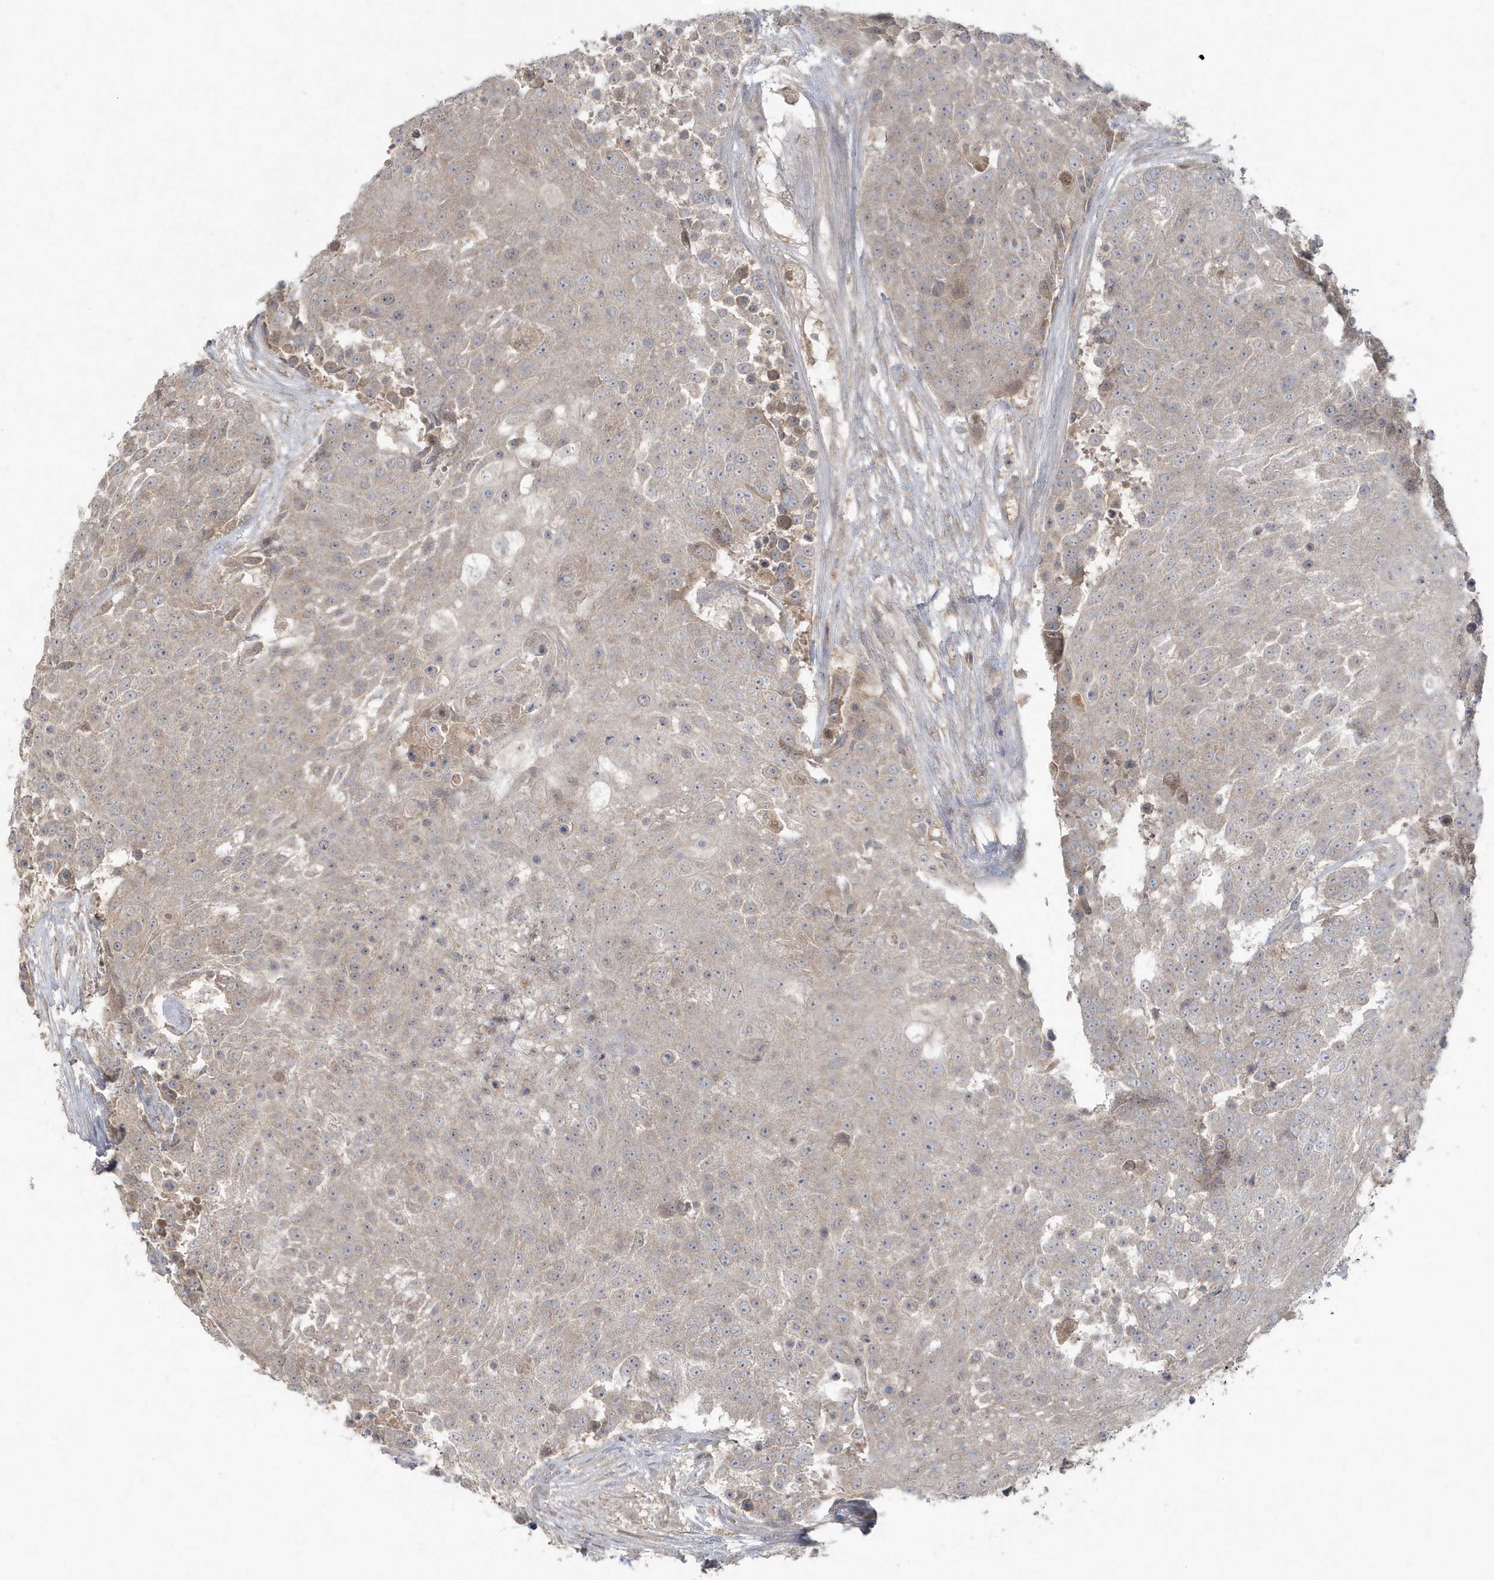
{"staining": {"intensity": "weak", "quantity": "<25%", "location": "cytoplasmic/membranous"}, "tissue": "urothelial cancer", "cell_type": "Tumor cells", "image_type": "cancer", "snomed": [{"axis": "morphology", "description": "Urothelial carcinoma, High grade"}, {"axis": "topography", "description": "Urinary bladder"}], "caption": "Immunohistochemistry micrograph of neoplastic tissue: human urothelial cancer stained with DAB exhibits no significant protein positivity in tumor cells.", "gene": "C1RL", "patient": {"sex": "female", "age": 63}}